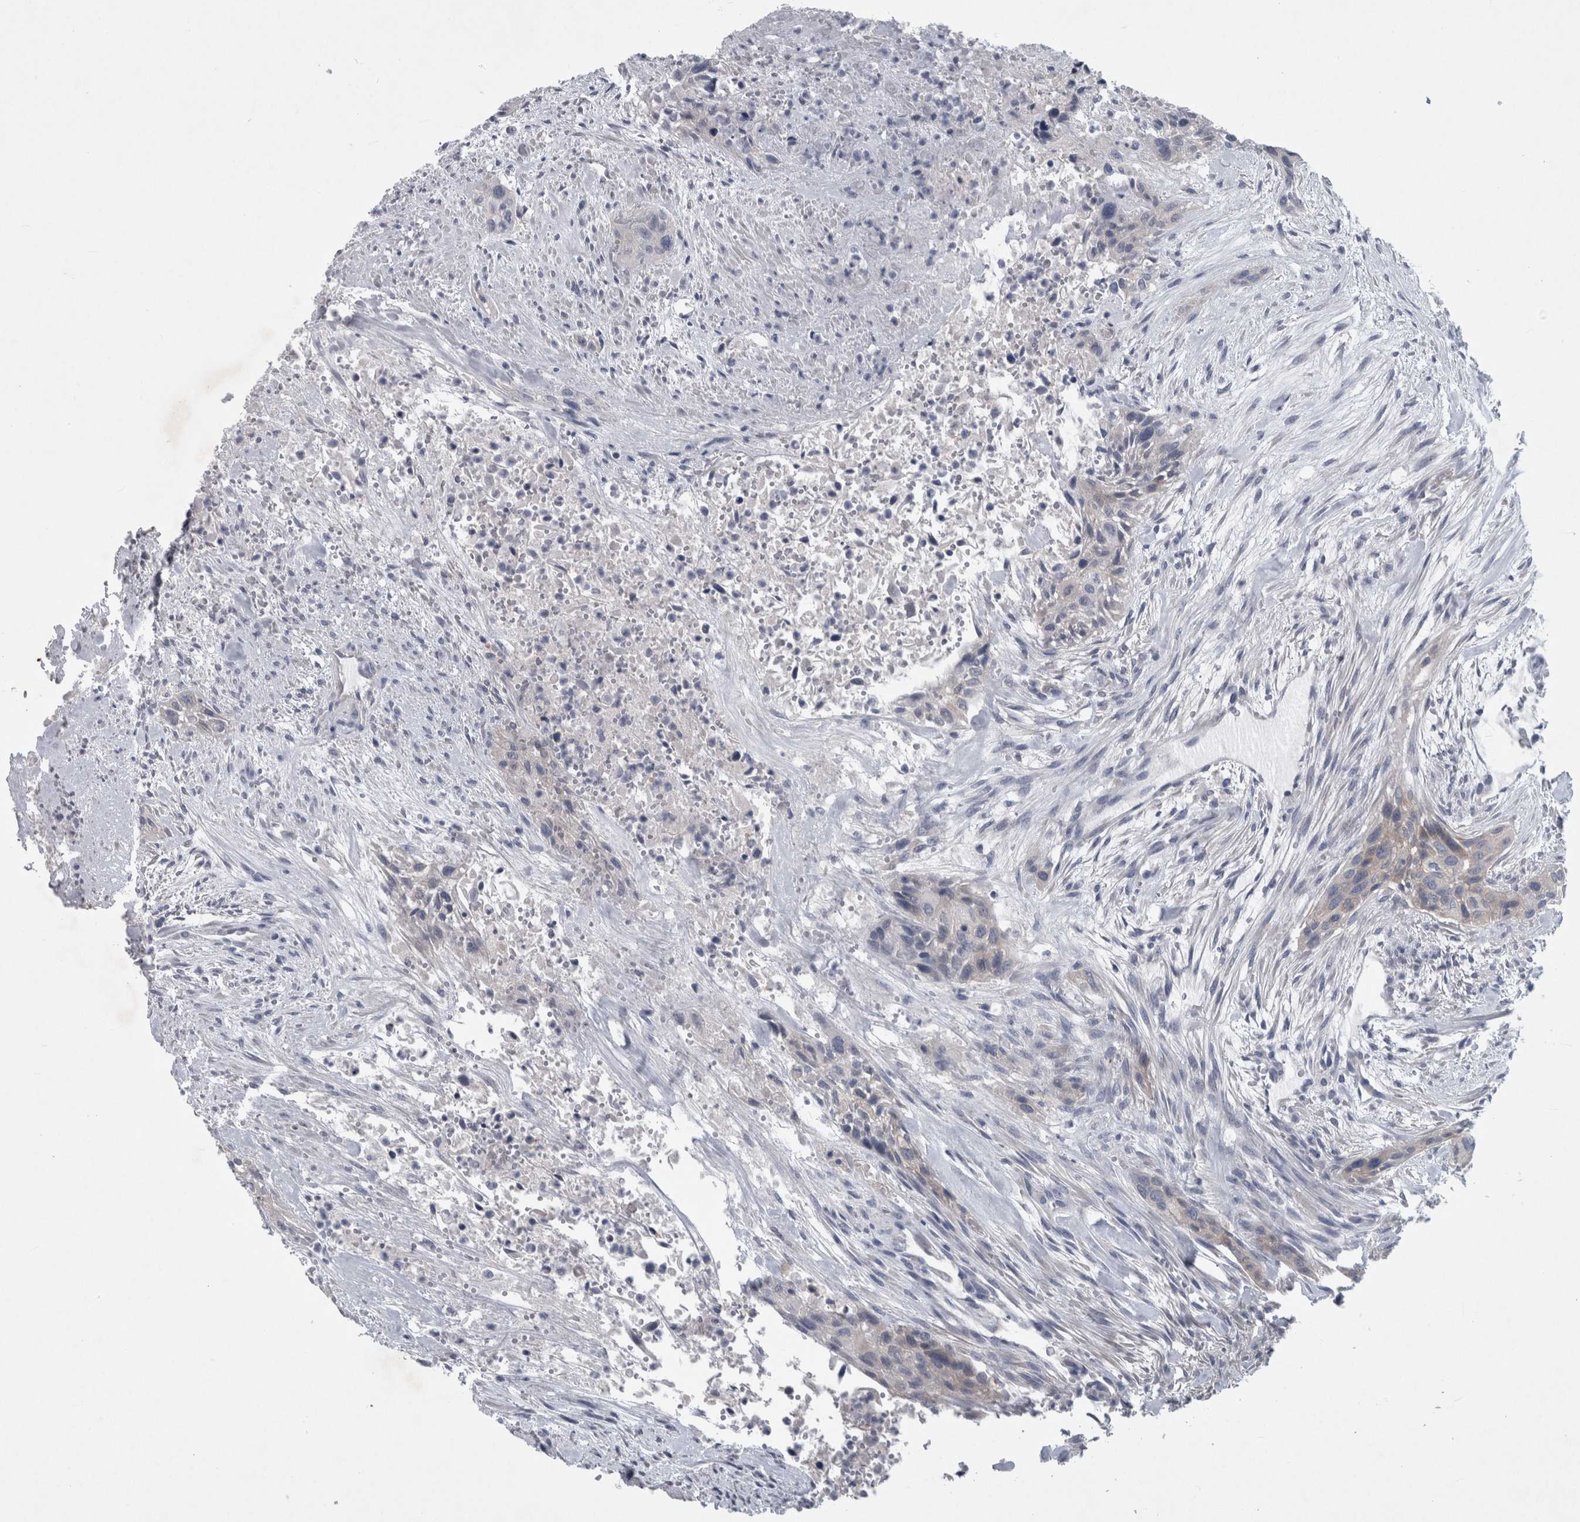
{"staining": {"intensity": "negative", "quantity": "none", "location": "none"}, "tissue": "urothelial cancer", "cell_type": "Tumor cells", "image_type": "cancer", "snomed": [{"axis": "morphology", "description": "Urothelial carcinoma, High grade"}, {"axis": "topography", "description": "Urinary bladder"}], "caption": "Immunohistochemical staining of high-grade urothelial carcinoma reveals no significant expression in tumor cells.", "gene": "FAM83H", "patient": {"sex": "male", "age": 35}}